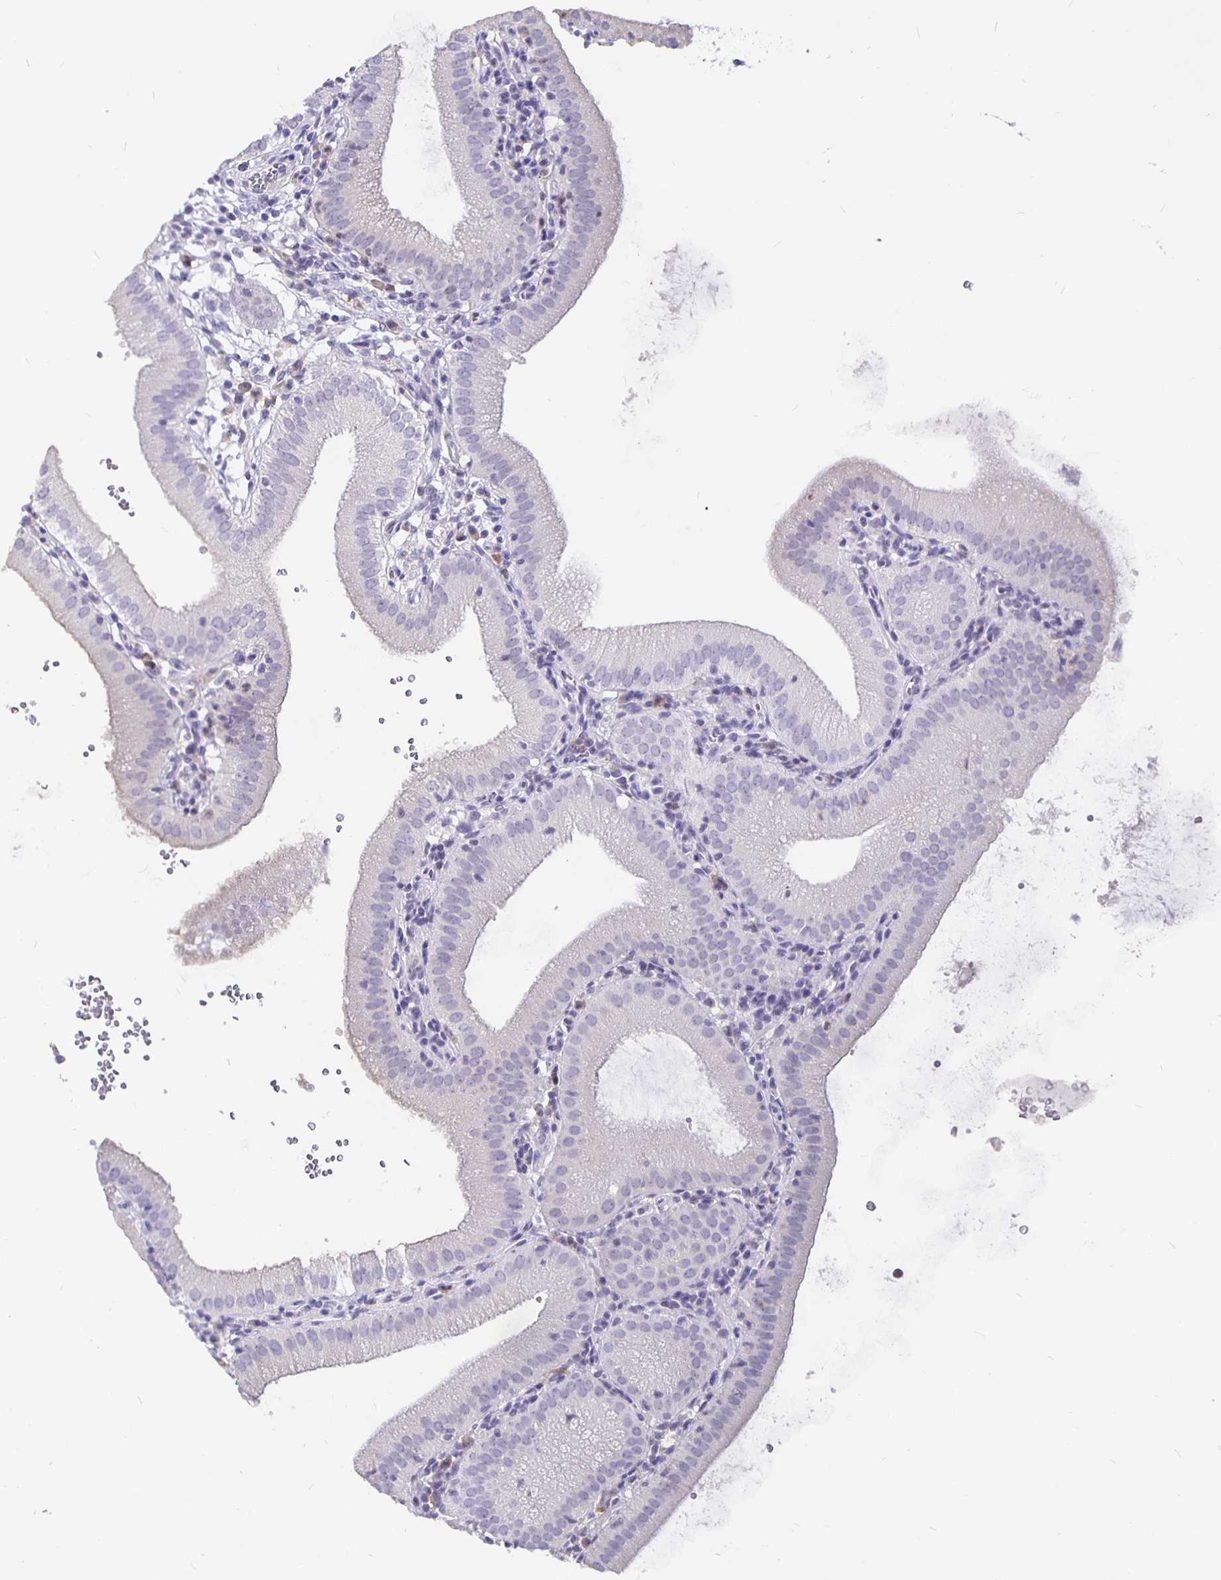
{"staining": {"intensity": "negative", "quantity": "none", "location": "none"}, "tissue": "gallbladder", "cell_type": "Glandular cells", "image_type": "normal", "snomed": [{"axis": "morphology", "description": "Normal tissue, NOS"}, {"axis": "topography", "description": "Gallbladder"}], "caption": "Histopathology image shows no significant protein staining in glandular cells of benign gallbladder.", "gene": "GPX4", "patient": {"sex": "female", "age": 65}}